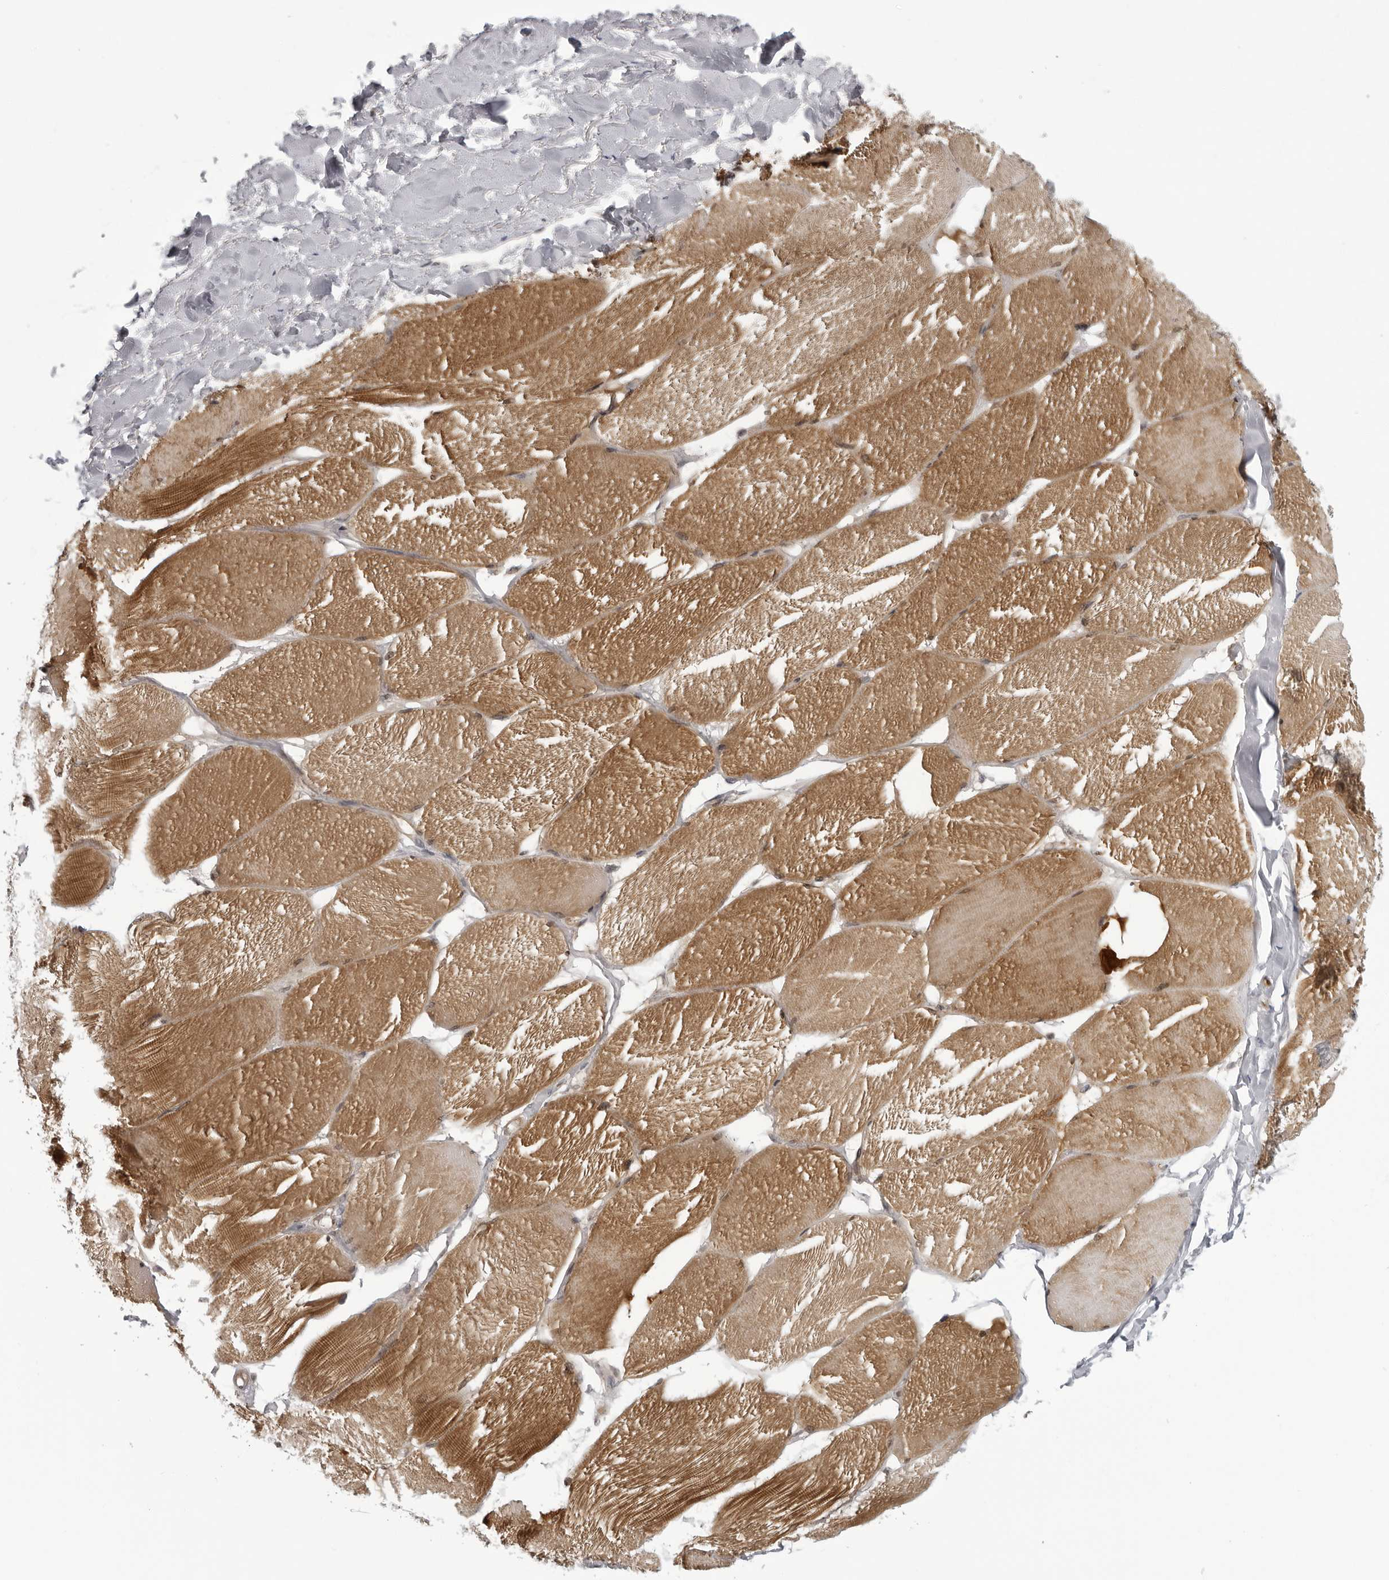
{"staining": {"intensity": "moderate", "quantity": ">75%", "location": "cytoplasmic/membranous"}, "tissue": "skeletal muscle", "cell_type": "Myocytes", "image_type": "normal", "snomed": [{"axis": "morphology", "description": "Normal tissue, NOS"}, {"axis": "topography", "description": "Skin"}, {"axis": "topography", "description": "Skeletal muscle"}], "caption": "Immunohistochemical staining of benign skeletal muscle displays medium levels of moderate cytoplasmic/membranous expression in approximately >75% of myocytes. Immunohistochemistry (ihc) stains the protein in brown and the nuclei are stained blue.", "gene": "MAPK12", "patient": {"sex": "male", "age": 83}}